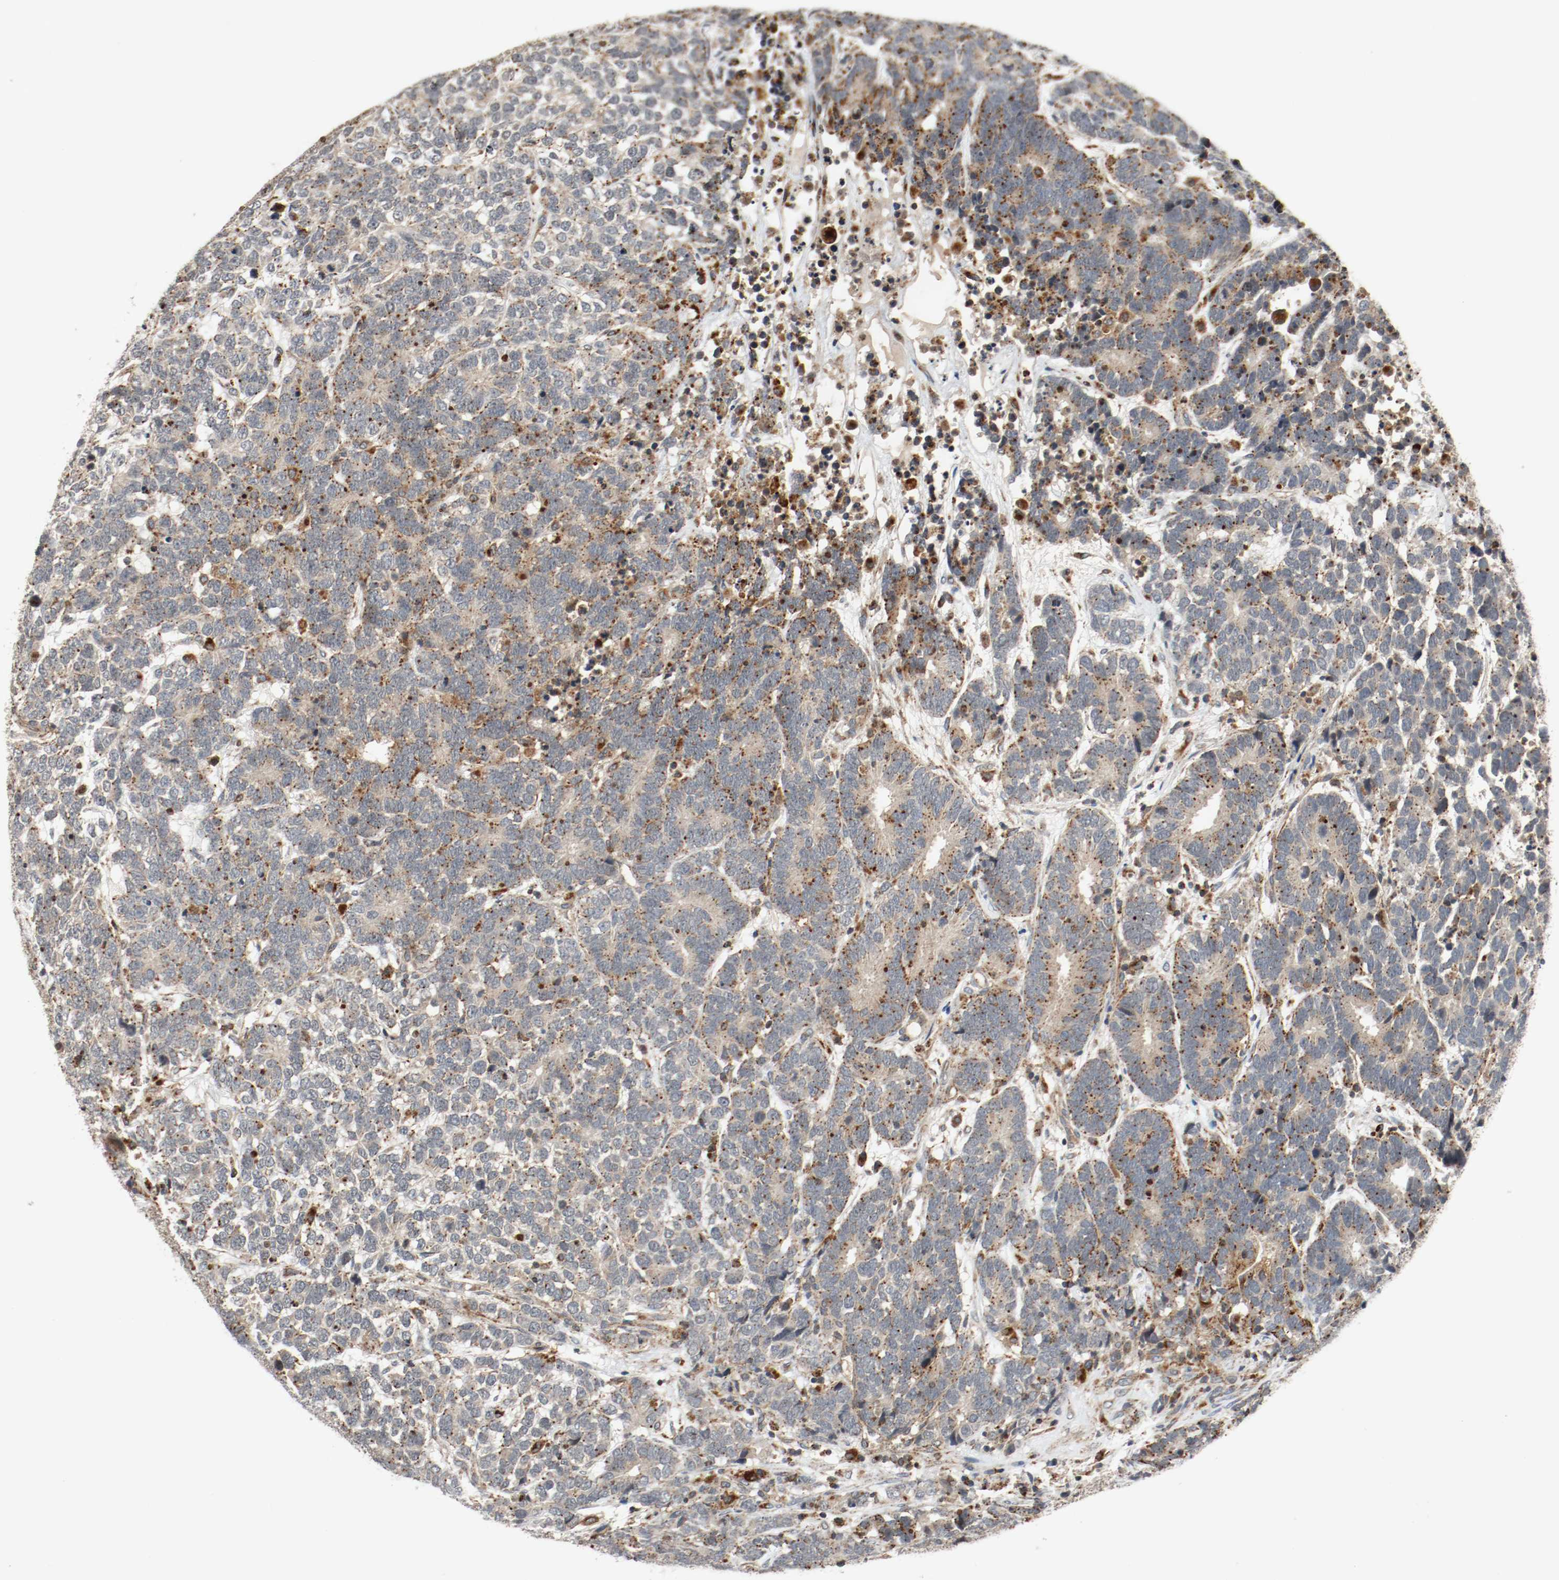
{"staining": {"intensity": "strong", "quantity": ">75%", "location": "cytoplasmic/membranous"}, "tissue": "testis cancer", "cell_type": "Tumor cells", "image_type": "cancer", "snomed": [{"axis": "morphology", "description": "Carcinoma, Embryonal, NOS"}, {"axis": "topography", "description": "Testis"}], "caption": "An image of testis embryonal carcinoma stained for a protein demonstrates strong cytoplasmic/membranous brown staining in tumor cells.", "gene": "LAMP2", "patient": {"sex": "male", "age": 26}}